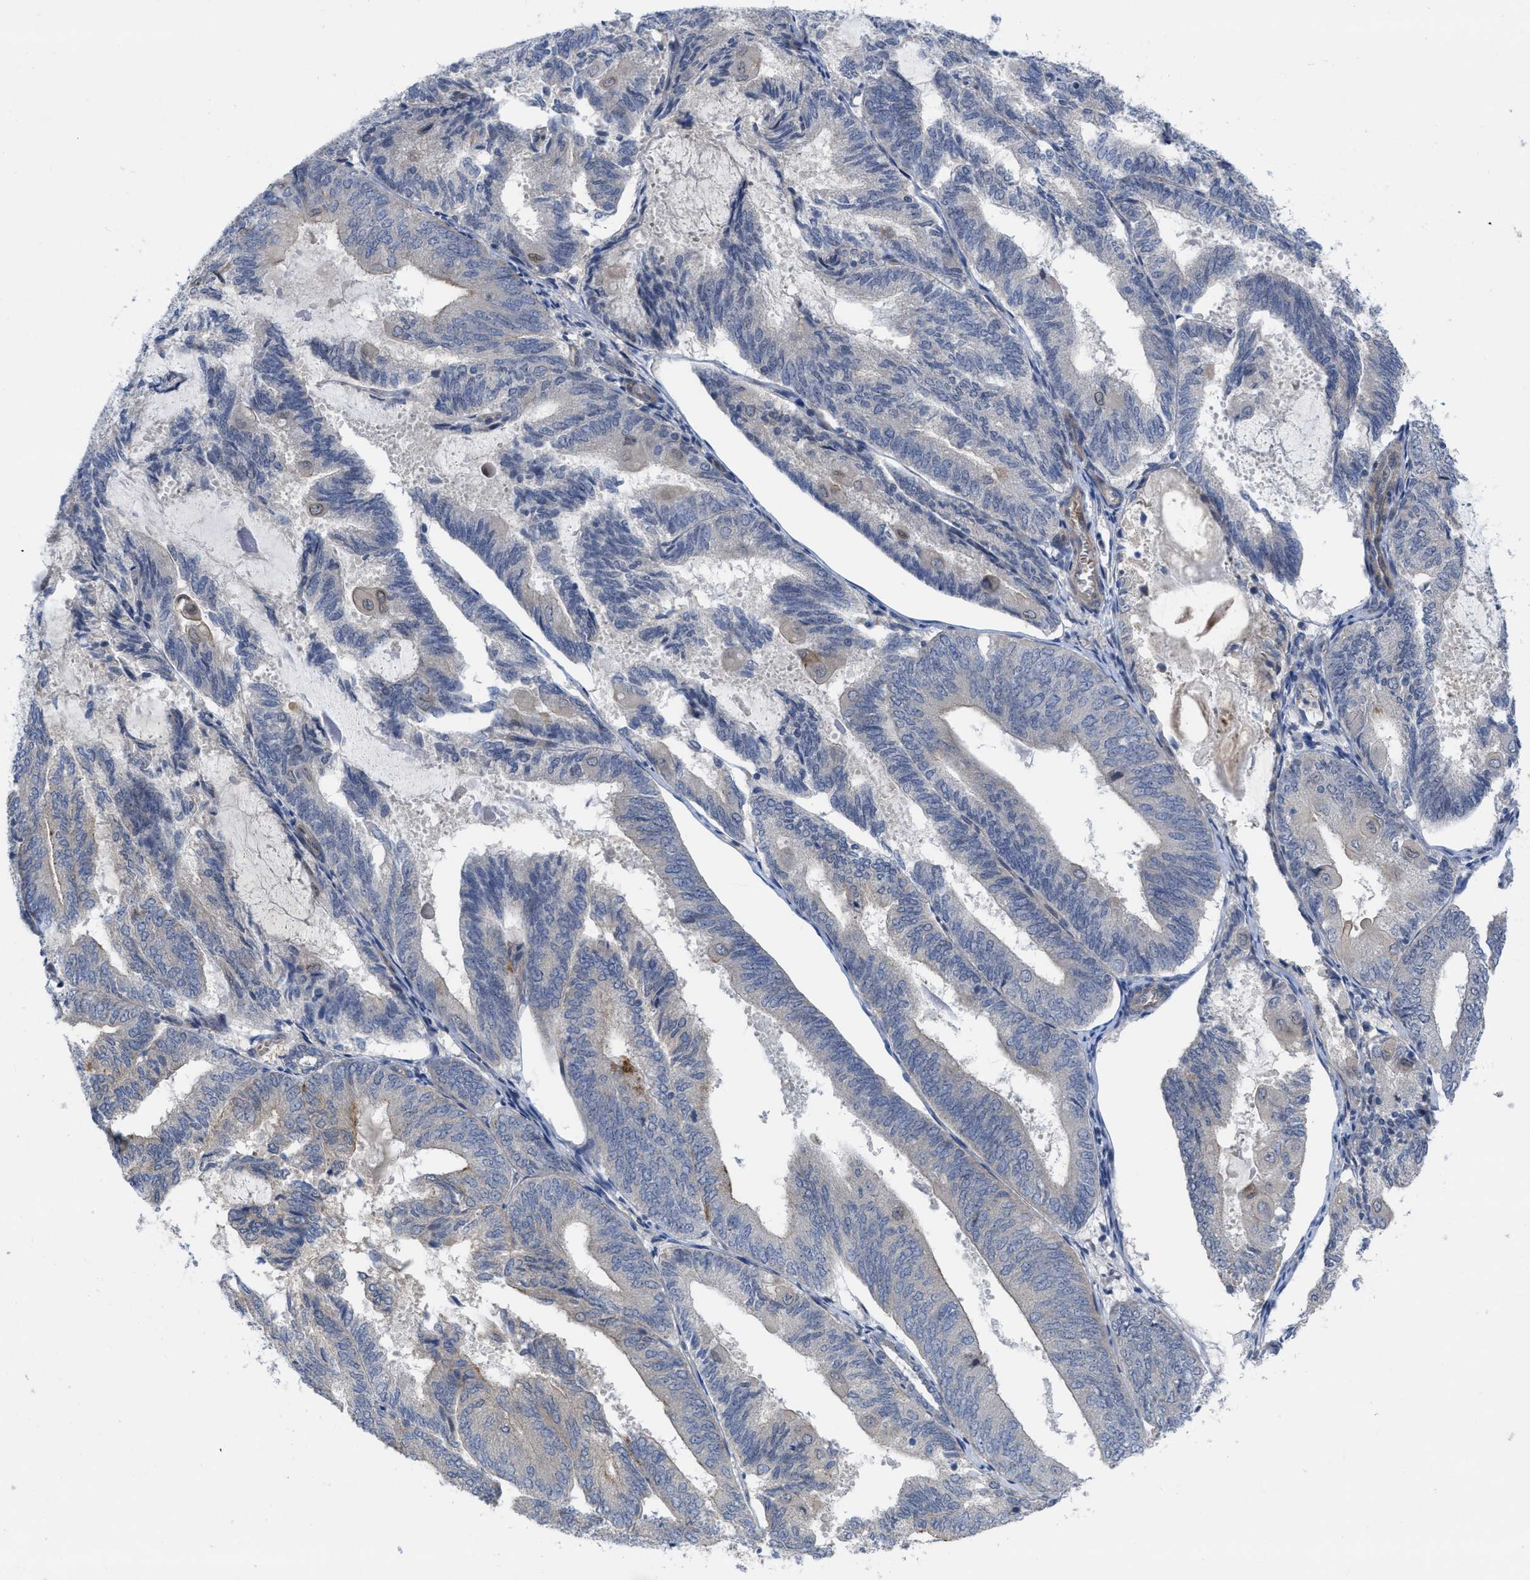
{"staining": {"intensity": "negative", "quantity": "none", "location": "none"}, "tissue": "endometrial cancer", "cell_type": "Tumor cells", "image_type": "cancer", "snomed": [{"axis": "morphology", "description": "Adenocarcinoma, NOS"}, {"axis": "topography", "description": "Endometrium"}], "caption": "Endometrial cancer was stained to show a protein in brown. There is no significant staining in tumor cells. (DAB IHC with hematoxylin counter stain).", "gene": "NDEL1", "patient": {"sex": "female", "age": 81}}